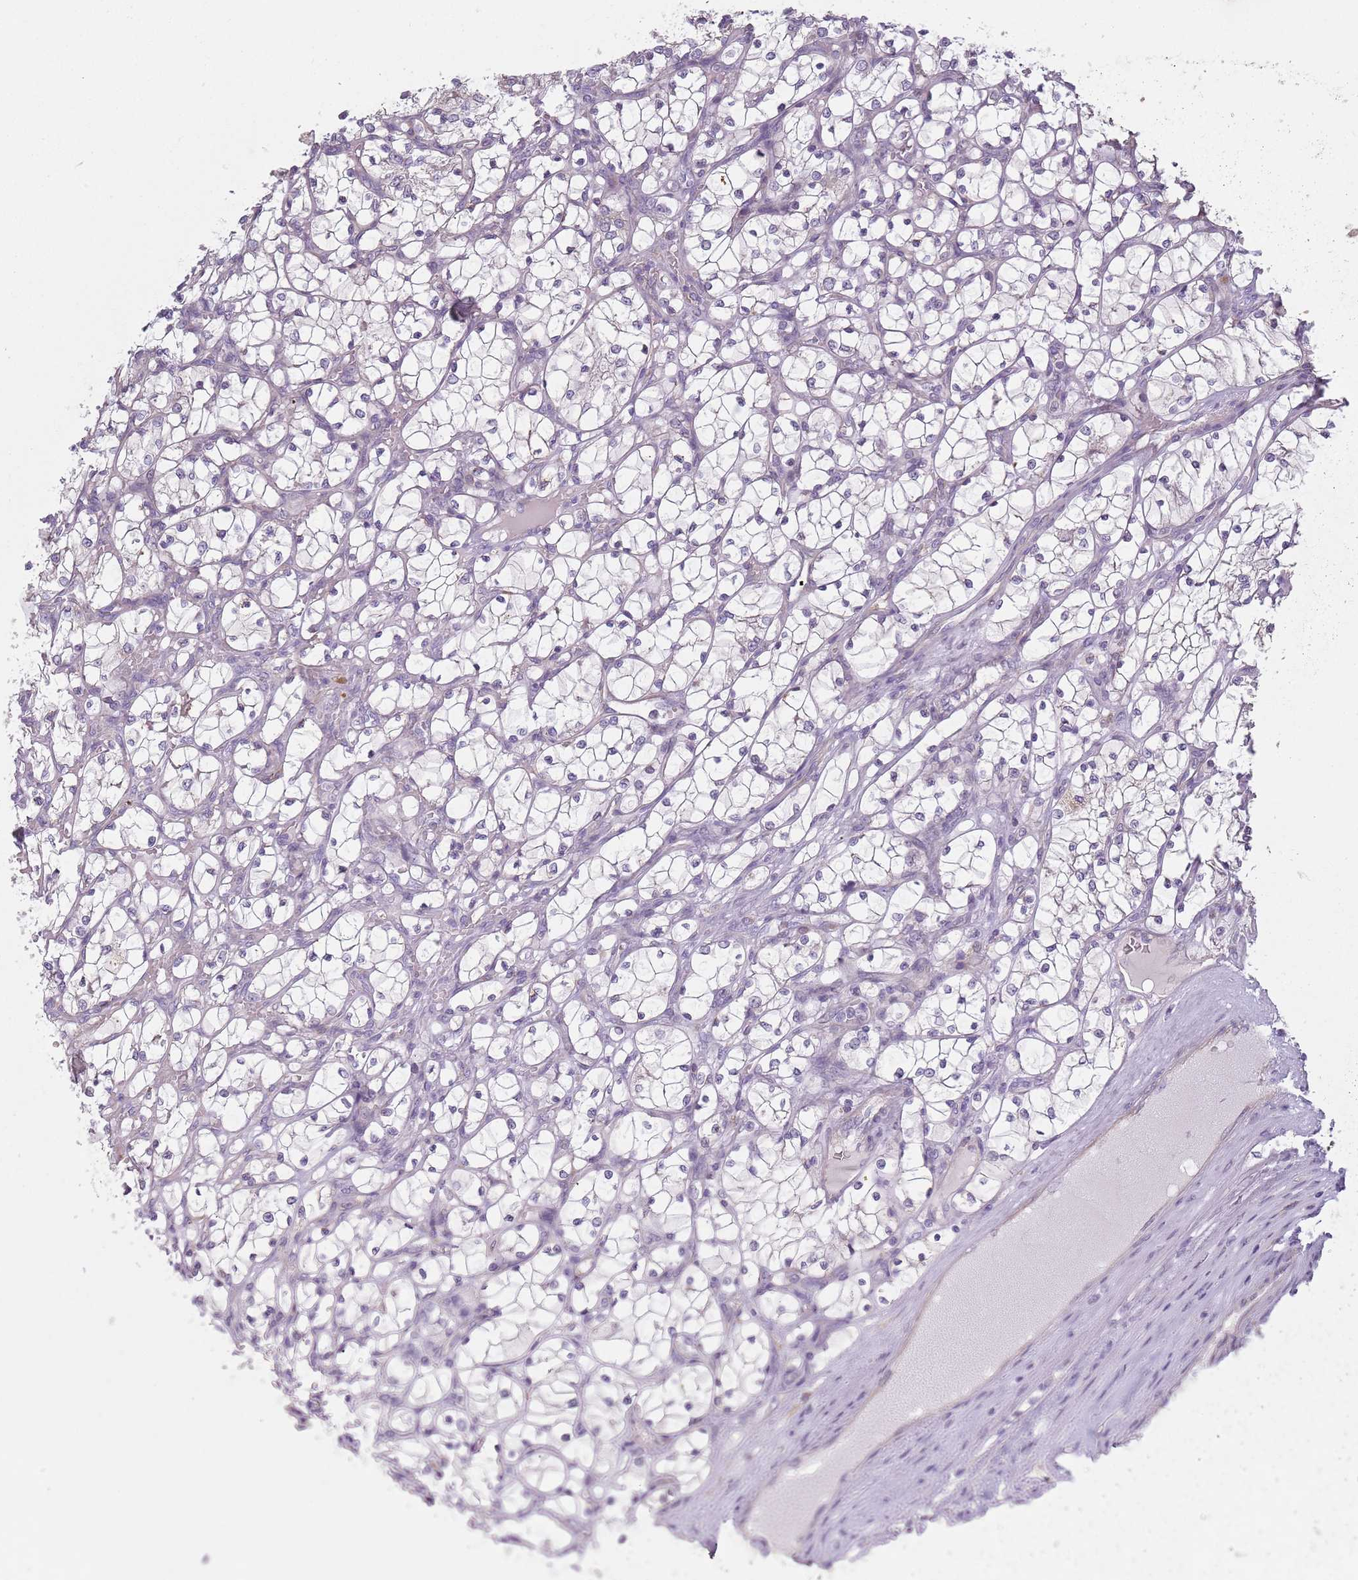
{"staining": {"intensity": "negative", "quantity": "none", "location": "none"}, "tissue": "renal cancer", "cell_type": "Tumor cells", "image_type": "cancer", "snomed": [{"axis": "morphology", "description": "Adenocarcinoma, NOS"}, {"axis": "topography", "description": "Kidney"}], "caption": "A high-resolution image shows immunohistochemistry (IHC) staining of renal cancer, which displays no significant positivity in tumor cells.", "gene": "COQ5", "patient": {"sex": "female", "age": 69}}